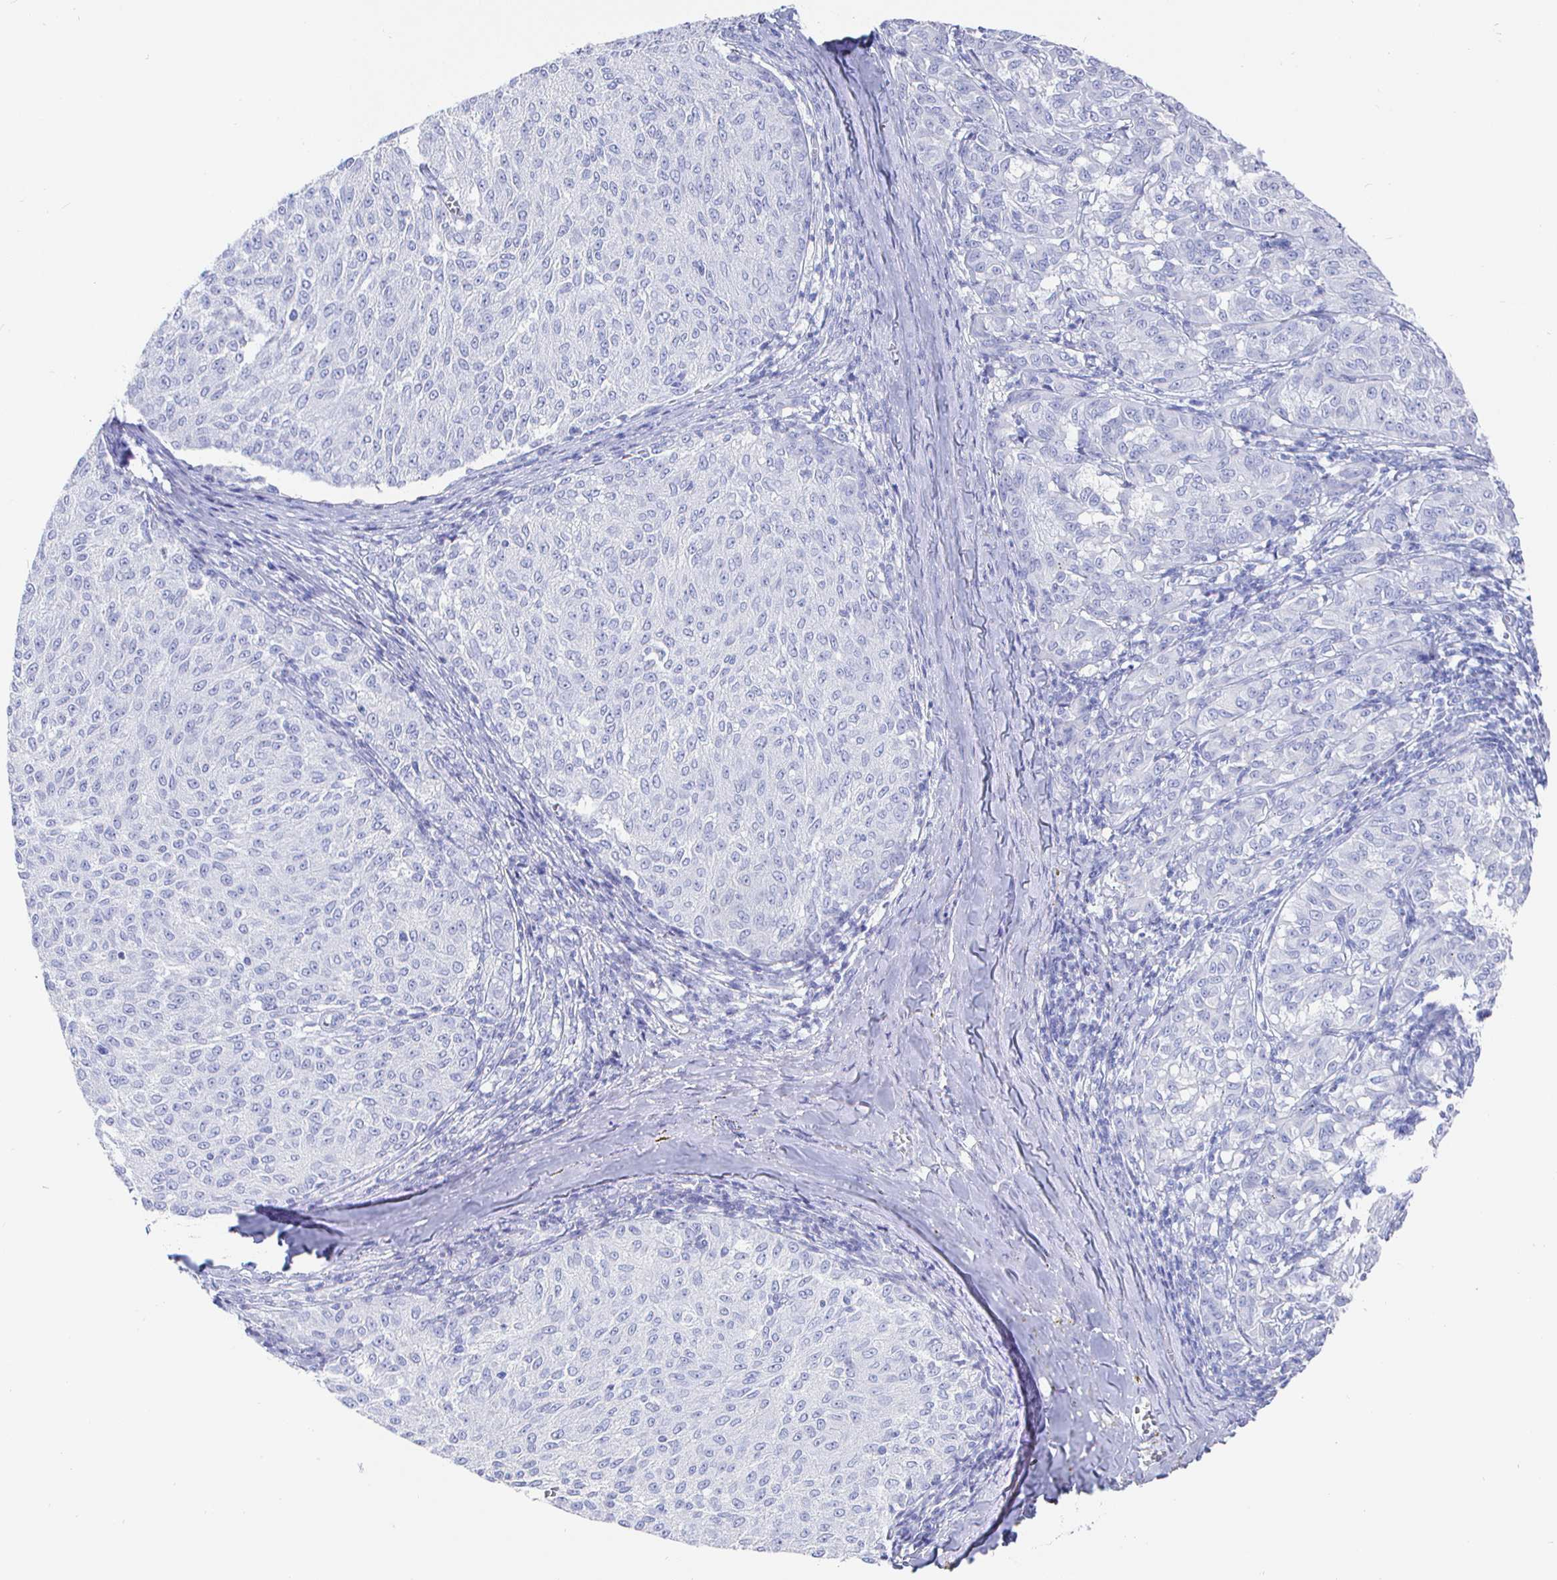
{"staining": {"intensity": "negative", "quantity": "none", "location": "none"}, "tissue": "melanoma", "cell_type": "Tumor cells", "image_type": "cancer", "snomed": [{"axis": "morphology", "description": "Malignant melanoma, NOS"}, {"axis": "topography", "description": "Skin"}], "caption": "This is an immunohistochemistry (IHC) micrograph of malignant melanoma. There is no positivity in tumor cells.", "gene": "CLCA1", "patient": {"sex": "female", "age": 72}}